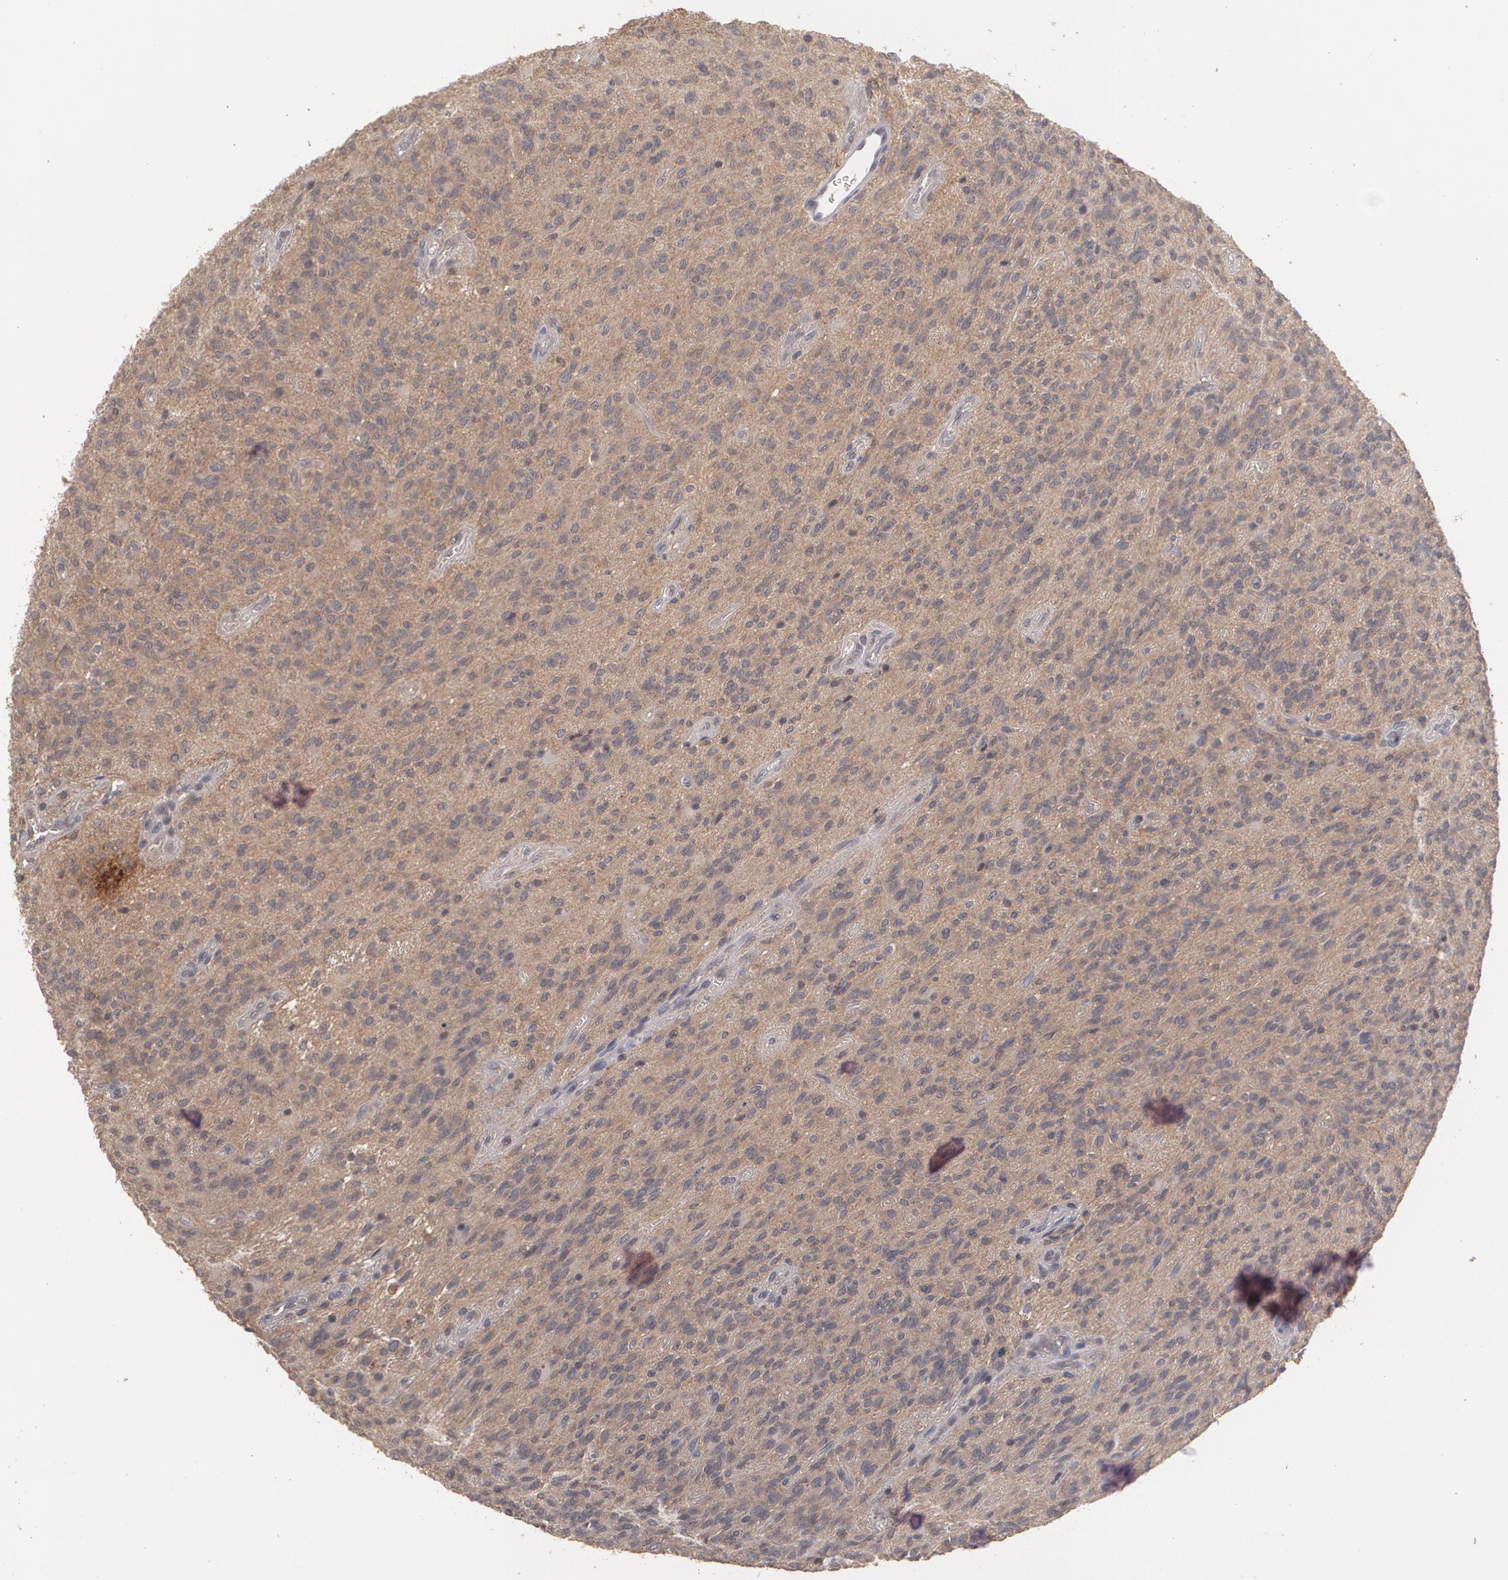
{"staining": {"intensity": "strong", "quantity": ">75%", "location": "cytoplasmic/membranous"}, "tissue": "glioma", "cell_type": "Tumor cells", "image_type": "cancer", "snomed": [{"axis": "morphology", "description": "Glioma, malignant, Low grade"}, {"axis": "topography", "description": "Brain"}], "caption": "Protein analysis of malignant low-grade glioma tissue reveals strong cytoplasmic/membranous expression in about >75% of tumor cells.", "gene": "ARF6", "patient": {"sex": "female", "age": 15}}